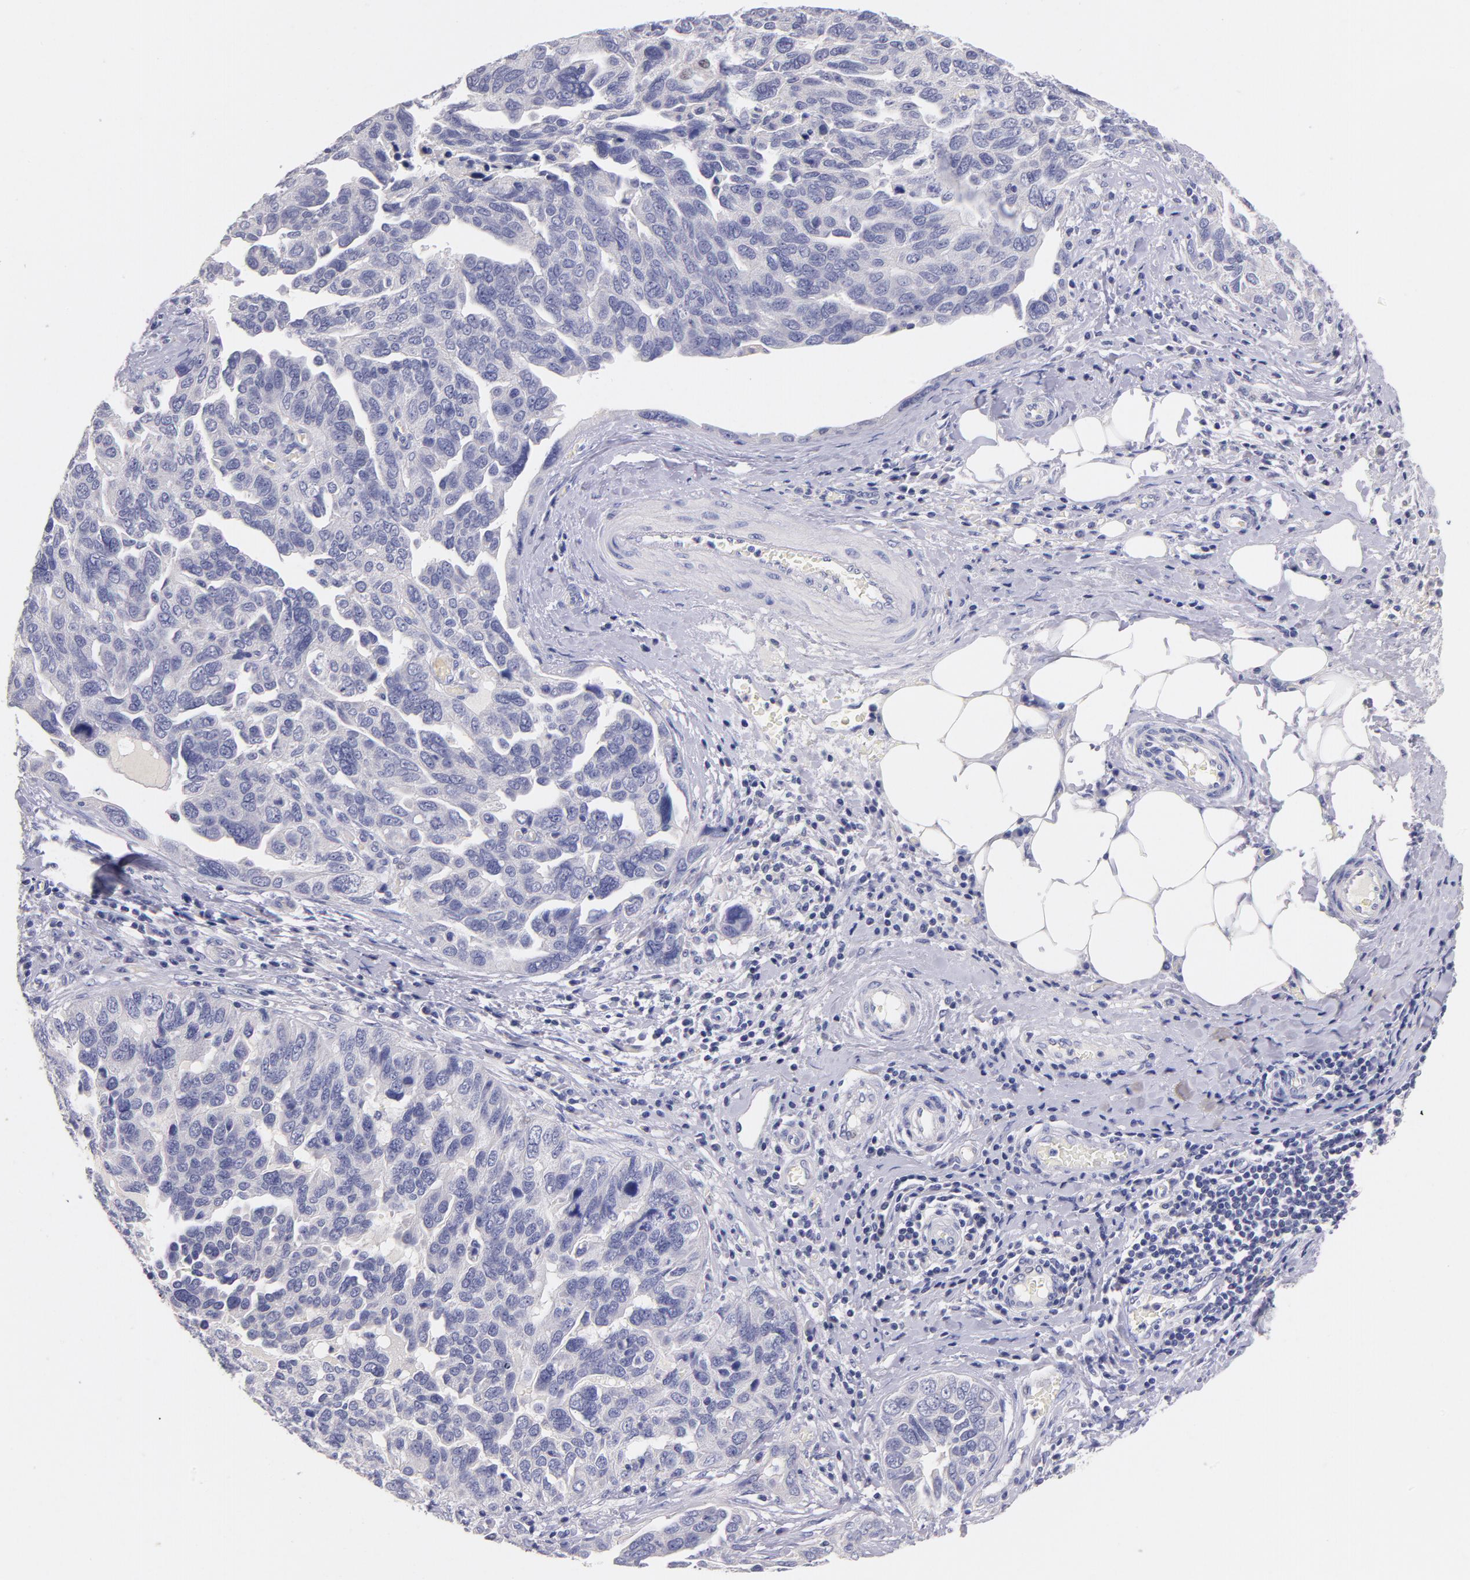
{"staining": {"intensity": "negative", "quantity": "none", "location": "none"}, "tissue": "ovarian cancer", "cell_type": "Tumor cells", "image_type": "cancer", "snomed": [{"axis": "morphology", "description": "Cystadenocarcinoma, serous, NOS"}, {"axis": "topography", "description": "Ovary"}], "caption": "Immunohistochemistry (IHC) photomicrograph of human ovarian serous cystadenocarcinoma stained for a protein (brown), which demonstrates no staining in tumor cells.", "gene": "CD44", "patient": {"sex": "female", "age": 64}}